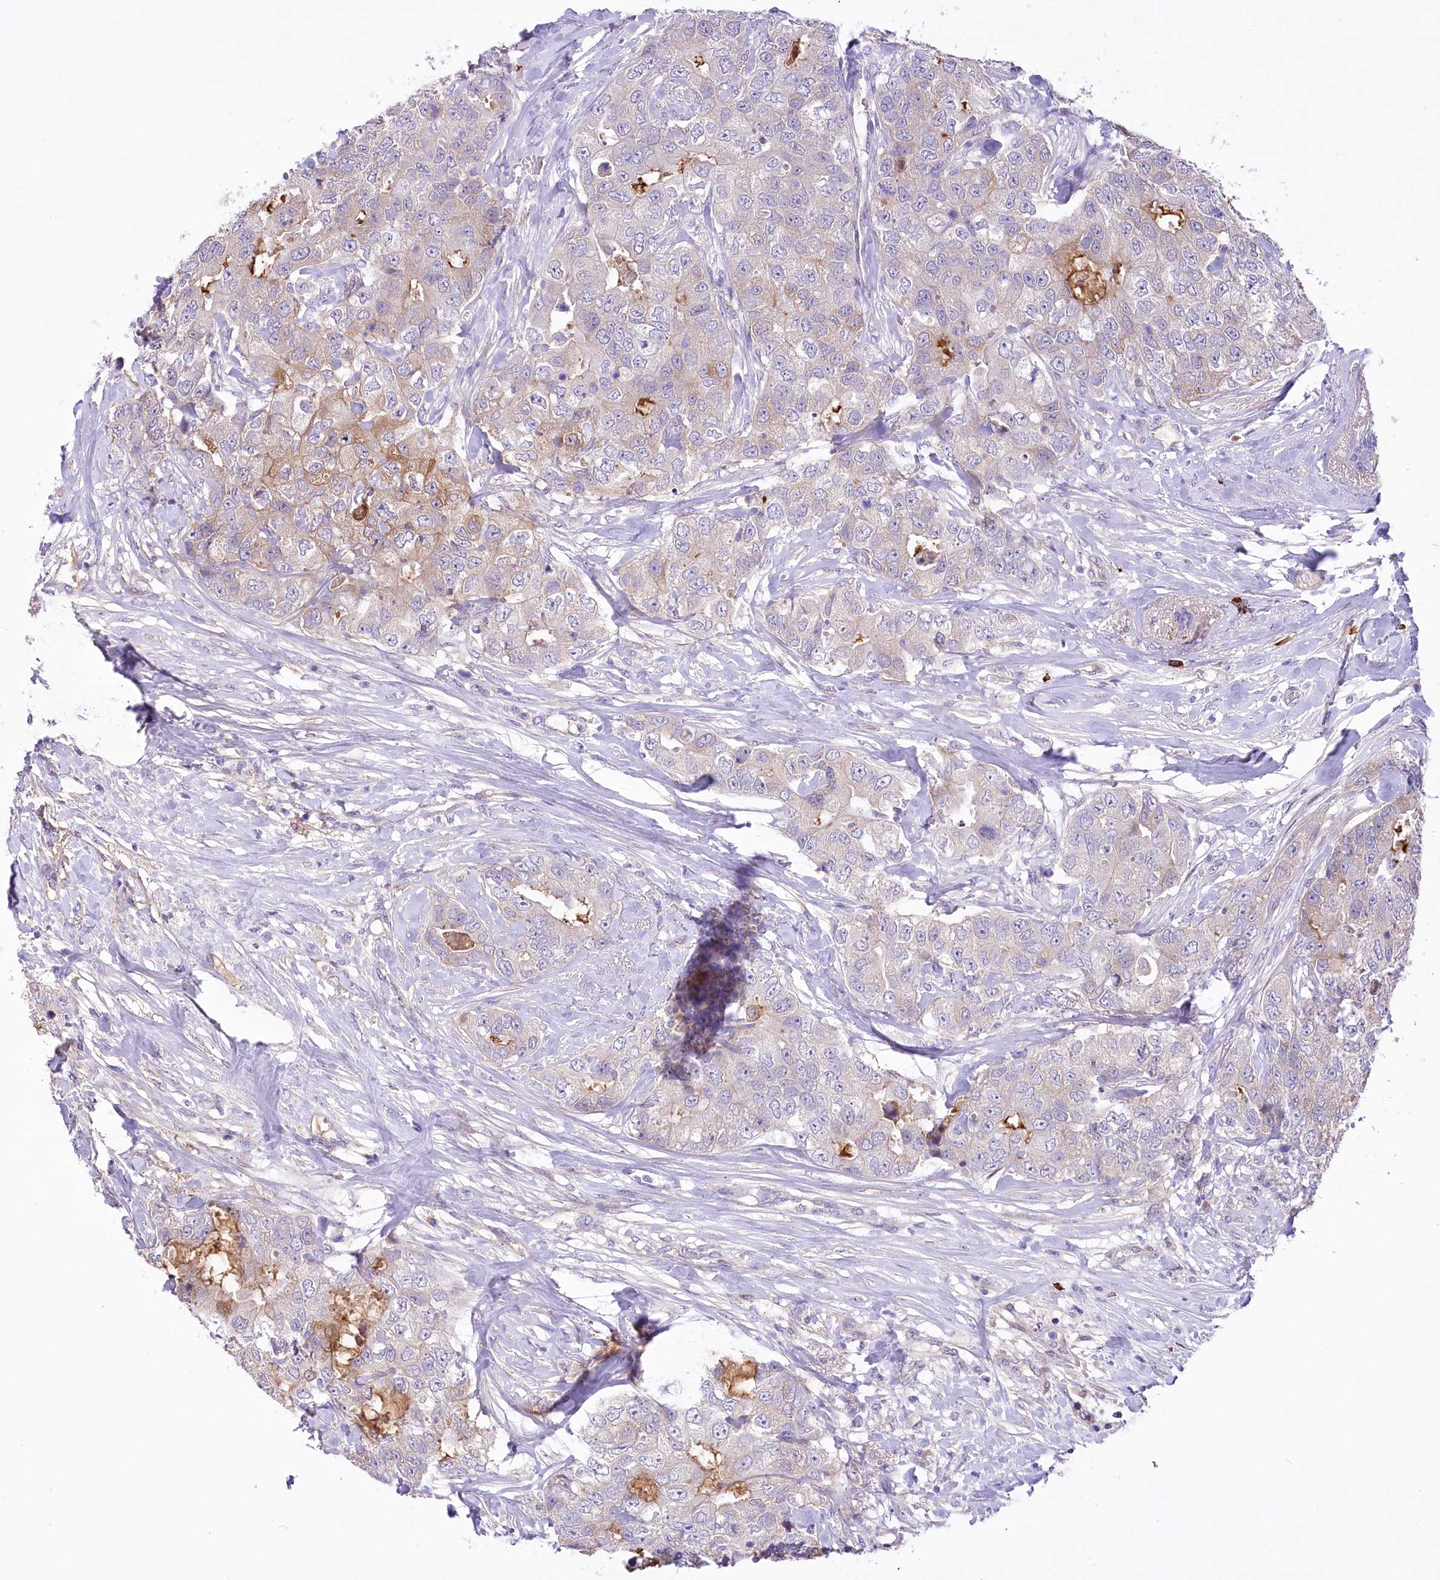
{"staining": {"intensity": "moderate", "quantity": "<25%", "location": "cytoplasmic/membranous"}, "tissue": "breast cancer", "cell_type": "Tumor cells", "image_type": "cancer", "snomed": [{"axis": "morphology", "description": "Duct carcinoma"}, {"axis": "topography", "description": "Breast"}], "caption": "Infiltrating ductal carcinoma (breast) stained with immunohistochemistry shows moderate cytoplasmic/membranous staining in about <25% of tumor cells.", "gene": "CEP164", "patient": {"sex": "female", "age": 62}}